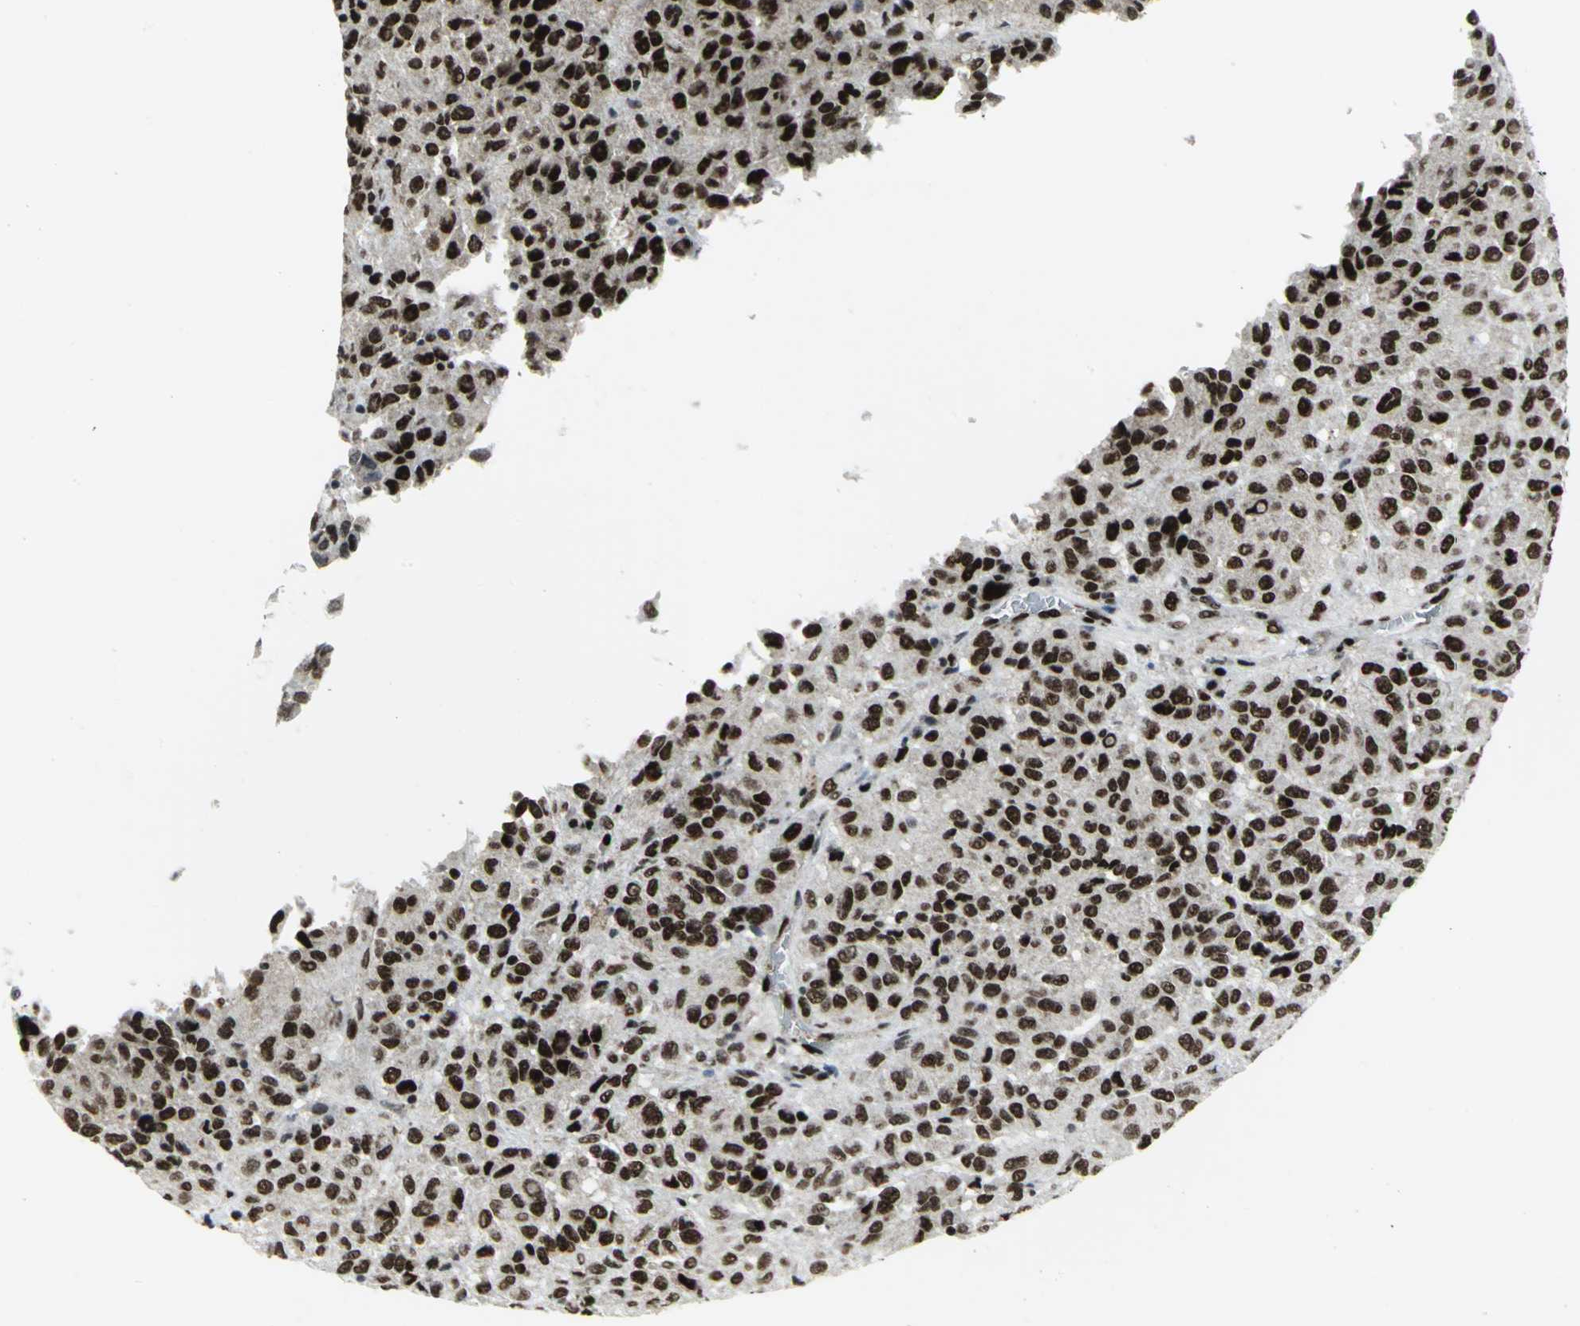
{"staining": {"intensity": "strong", "quantity": ">75%", "location": "nuclear"}, "tissue": "melanoma", "cell_type": "Tumor cells", "image_type": "cancer", "snomed": [{"axis": "morphology", "description": "Malignant melanoma, Metastatic site"}, {"axis": "topography", "description": "Lung"}], "caption": "Immunohistochemistry (IHC) staining of malignant melanoma (metastatic site), which reveals high levels of strong nuclear positivity in approximately >75% of tumor cells indicating strong nuclear protein expression. The staining was performed using DAB (brown) for protein detection and nuclei were counterstained in hematoxylin (blue).", "gene": "SMARCA4", "patient": {"sex": "male", "age": 64}}